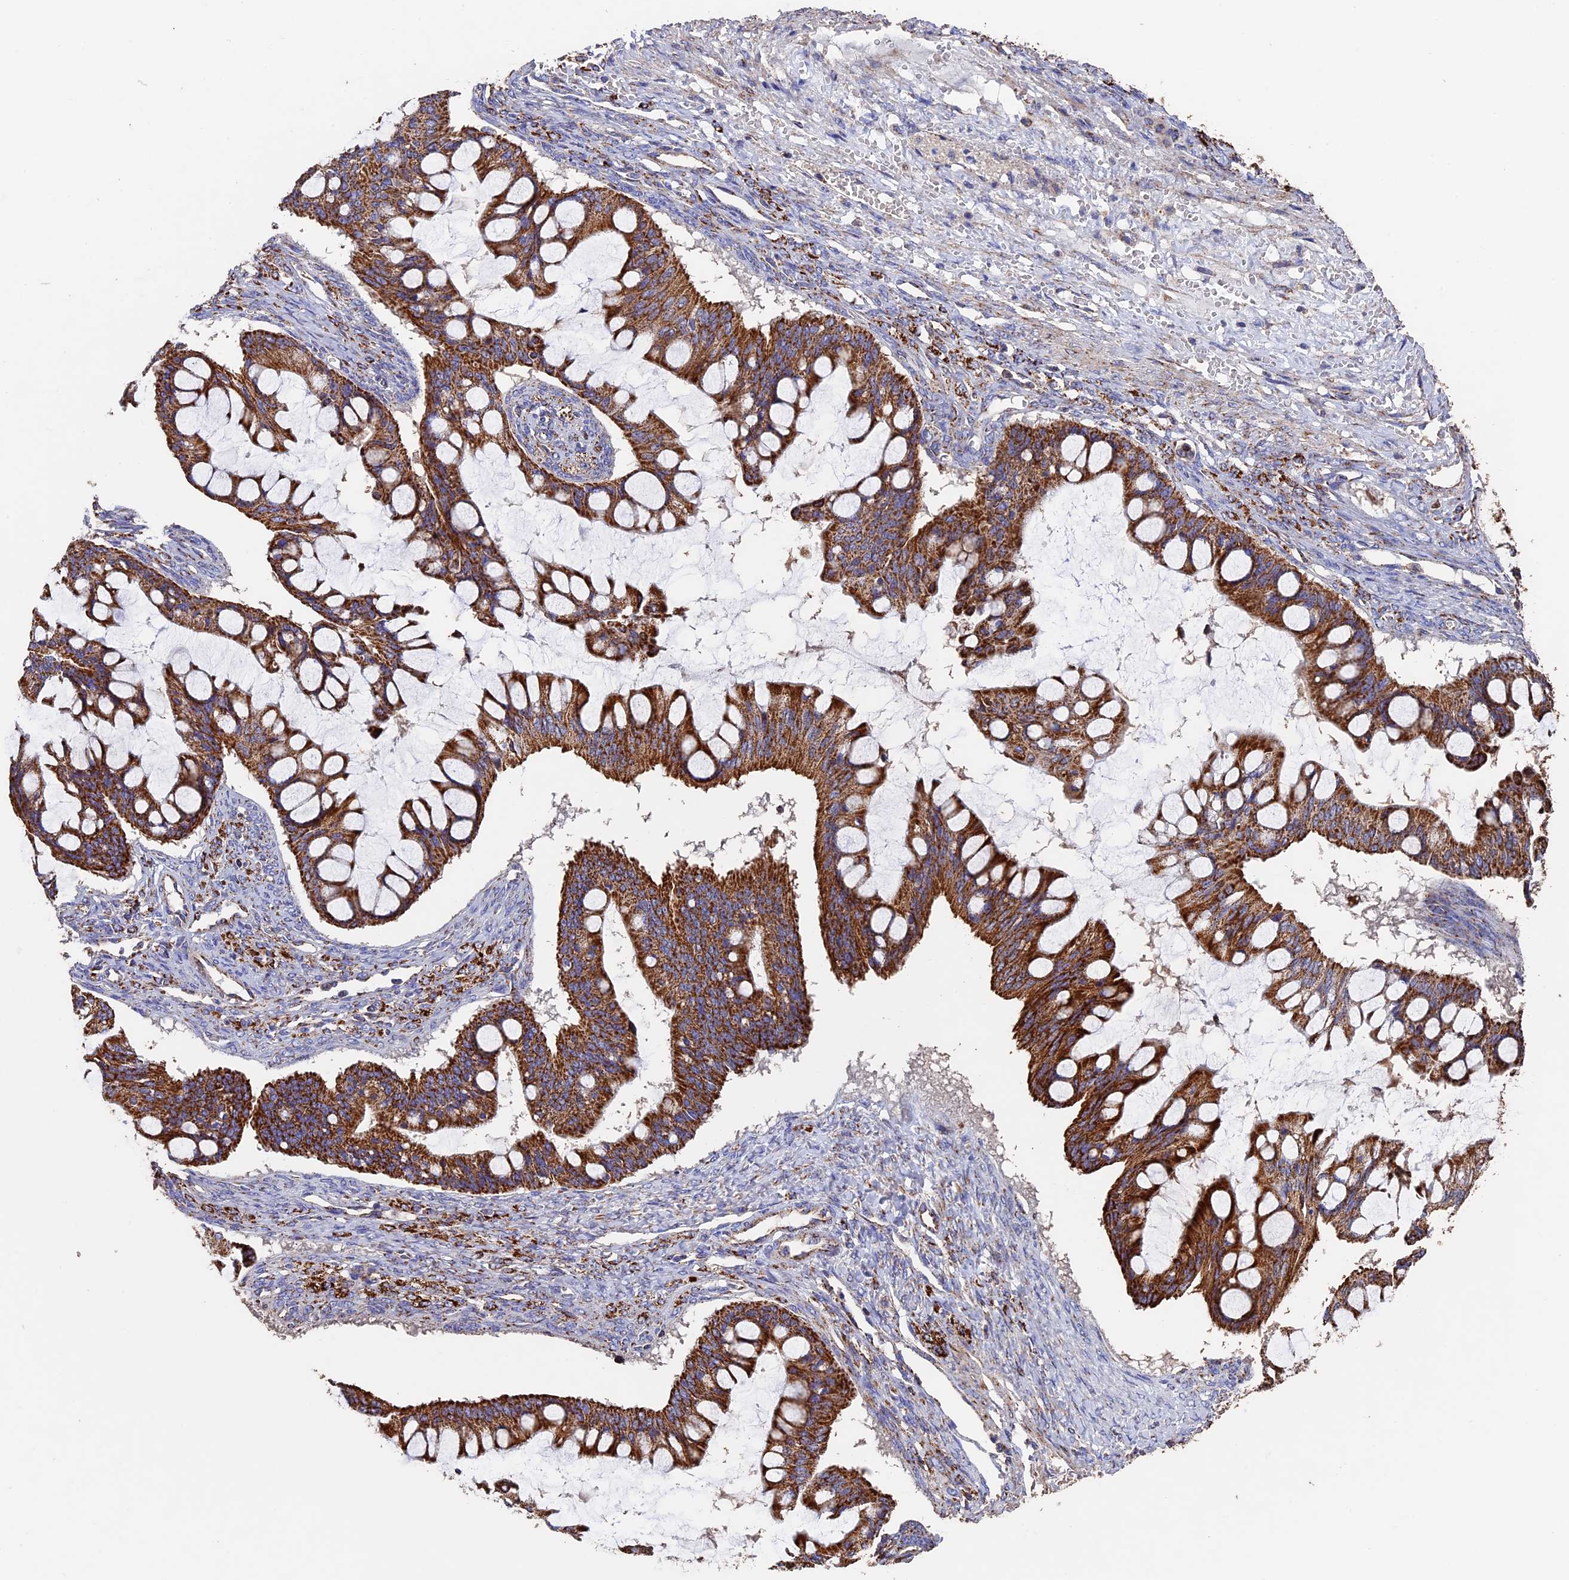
{"staining": {"intensity": "strong", "quantity": ">75%", "location": "cytoplasmic/membranous"}, "tissue": "ovarian cancer", "cell_type": "Tumor cells", "image_type": "cancer", "snomed": [{"axis": "morphology", "description": "Cystadenocarcinoma, mucinous, NOS"}, {"axis": "topography", "description": "Ovary"}], "caption": "Human ovarian cancer (mucinous cystadenocarcinoma) stained for a protein (brown) exhibits strong cytoplasmic/membranous positive staining in about >75% of tumor cells.", "gene": "ADAT1", "patient": {"sex": "female", "age": 73}}